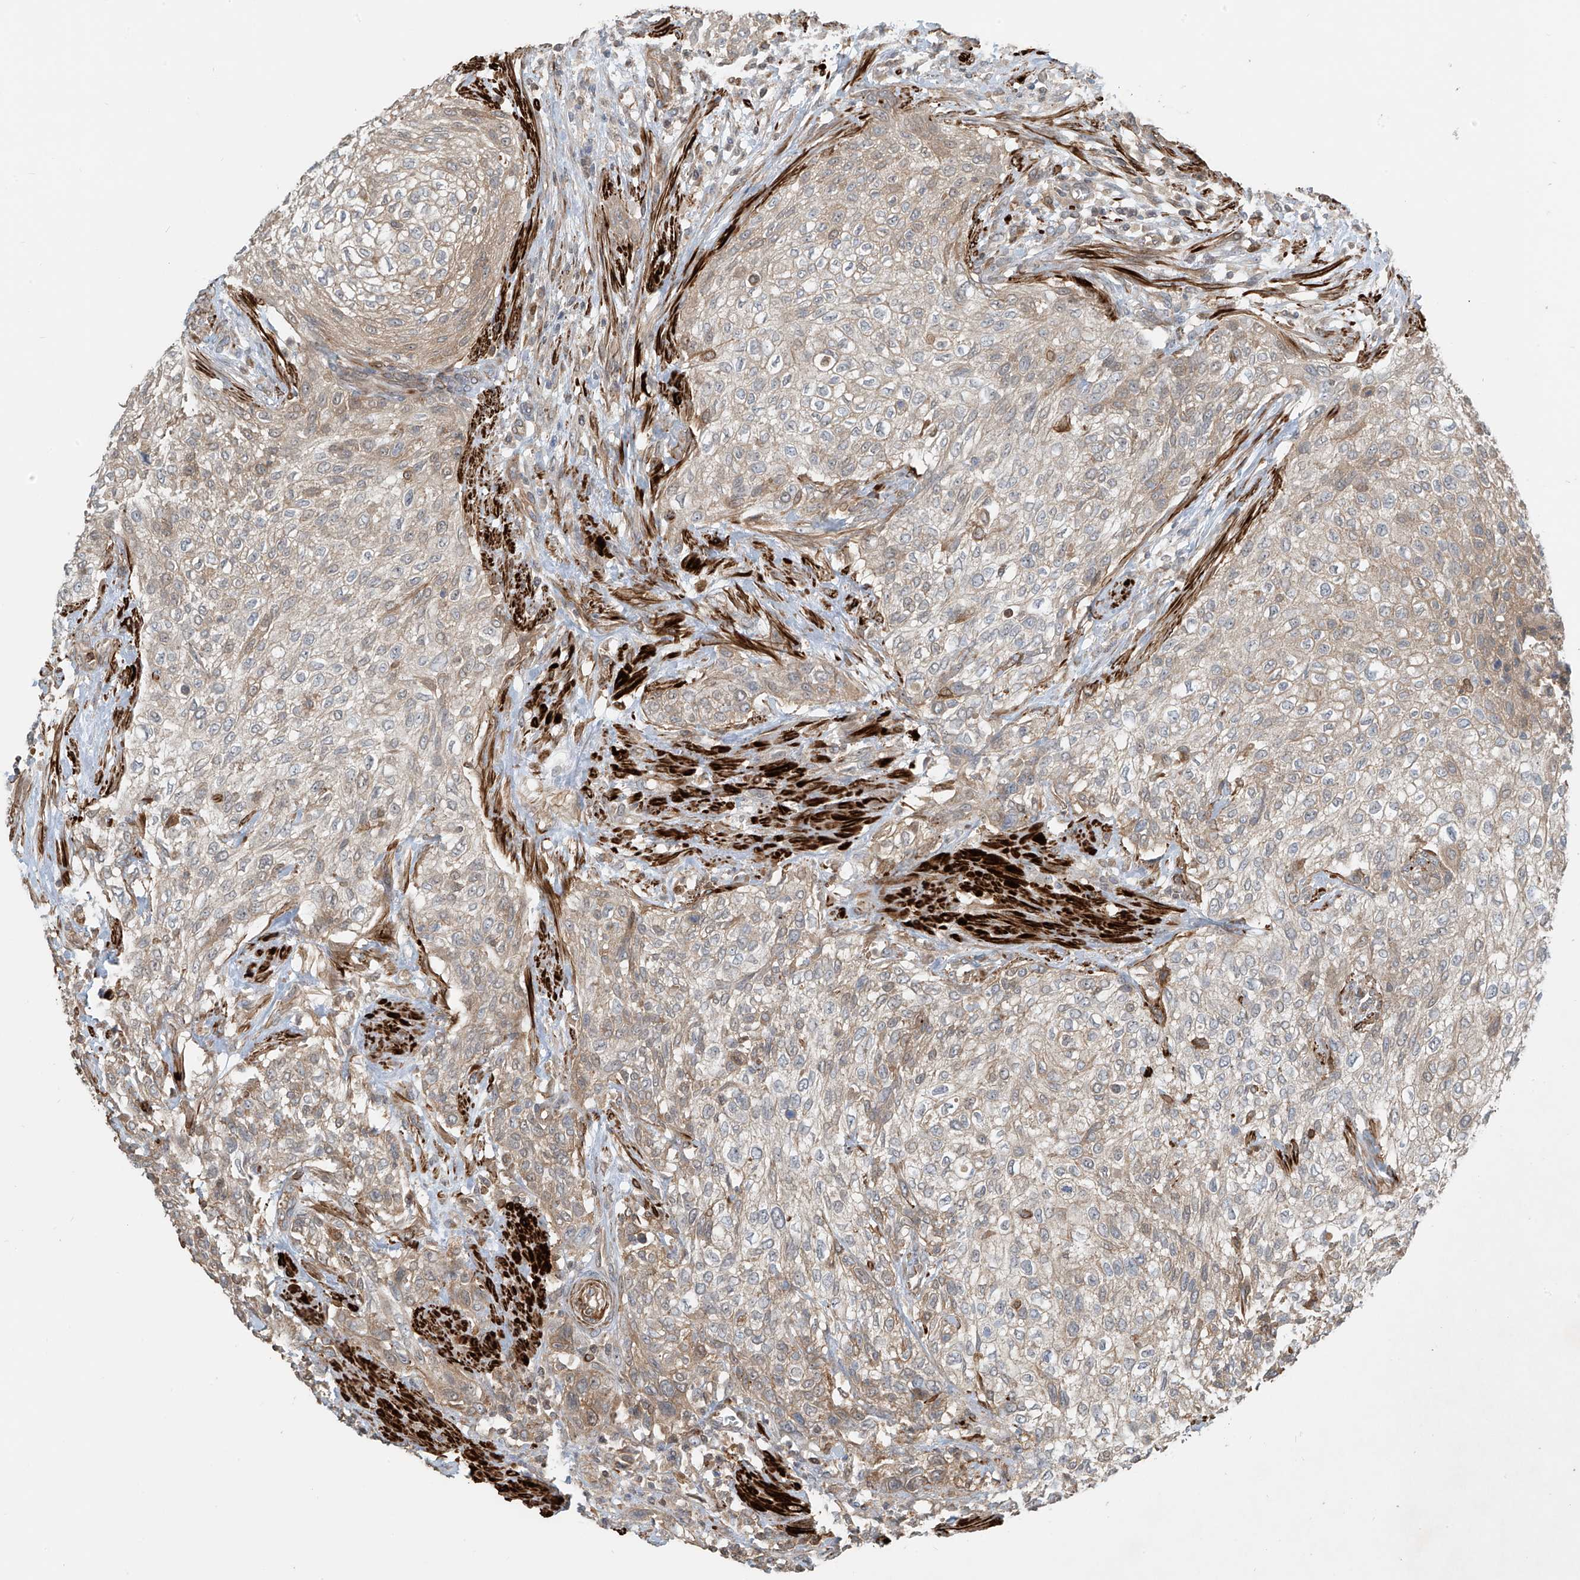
{"staining": {"intensity": "weak", "quantity": ">75%", "location": "cytoplasmic/membranous"}, "tissue": "urothelial cancer", "cell_type": "Tumor cells", "image_type": "cancer", "snomed": [{"axis": "morphology", "description": "Urothelial carcinoma, High grade"}, {"axis": "topography", "description": "Urinary bladder"}], "caption": "A brown stain shows weak cytoplasmic/membranous expression of a protein in urothelial cancer tumor cells.", "gene": "SH3BGRL3", "patient": {"sex": "male", "age": 35}}